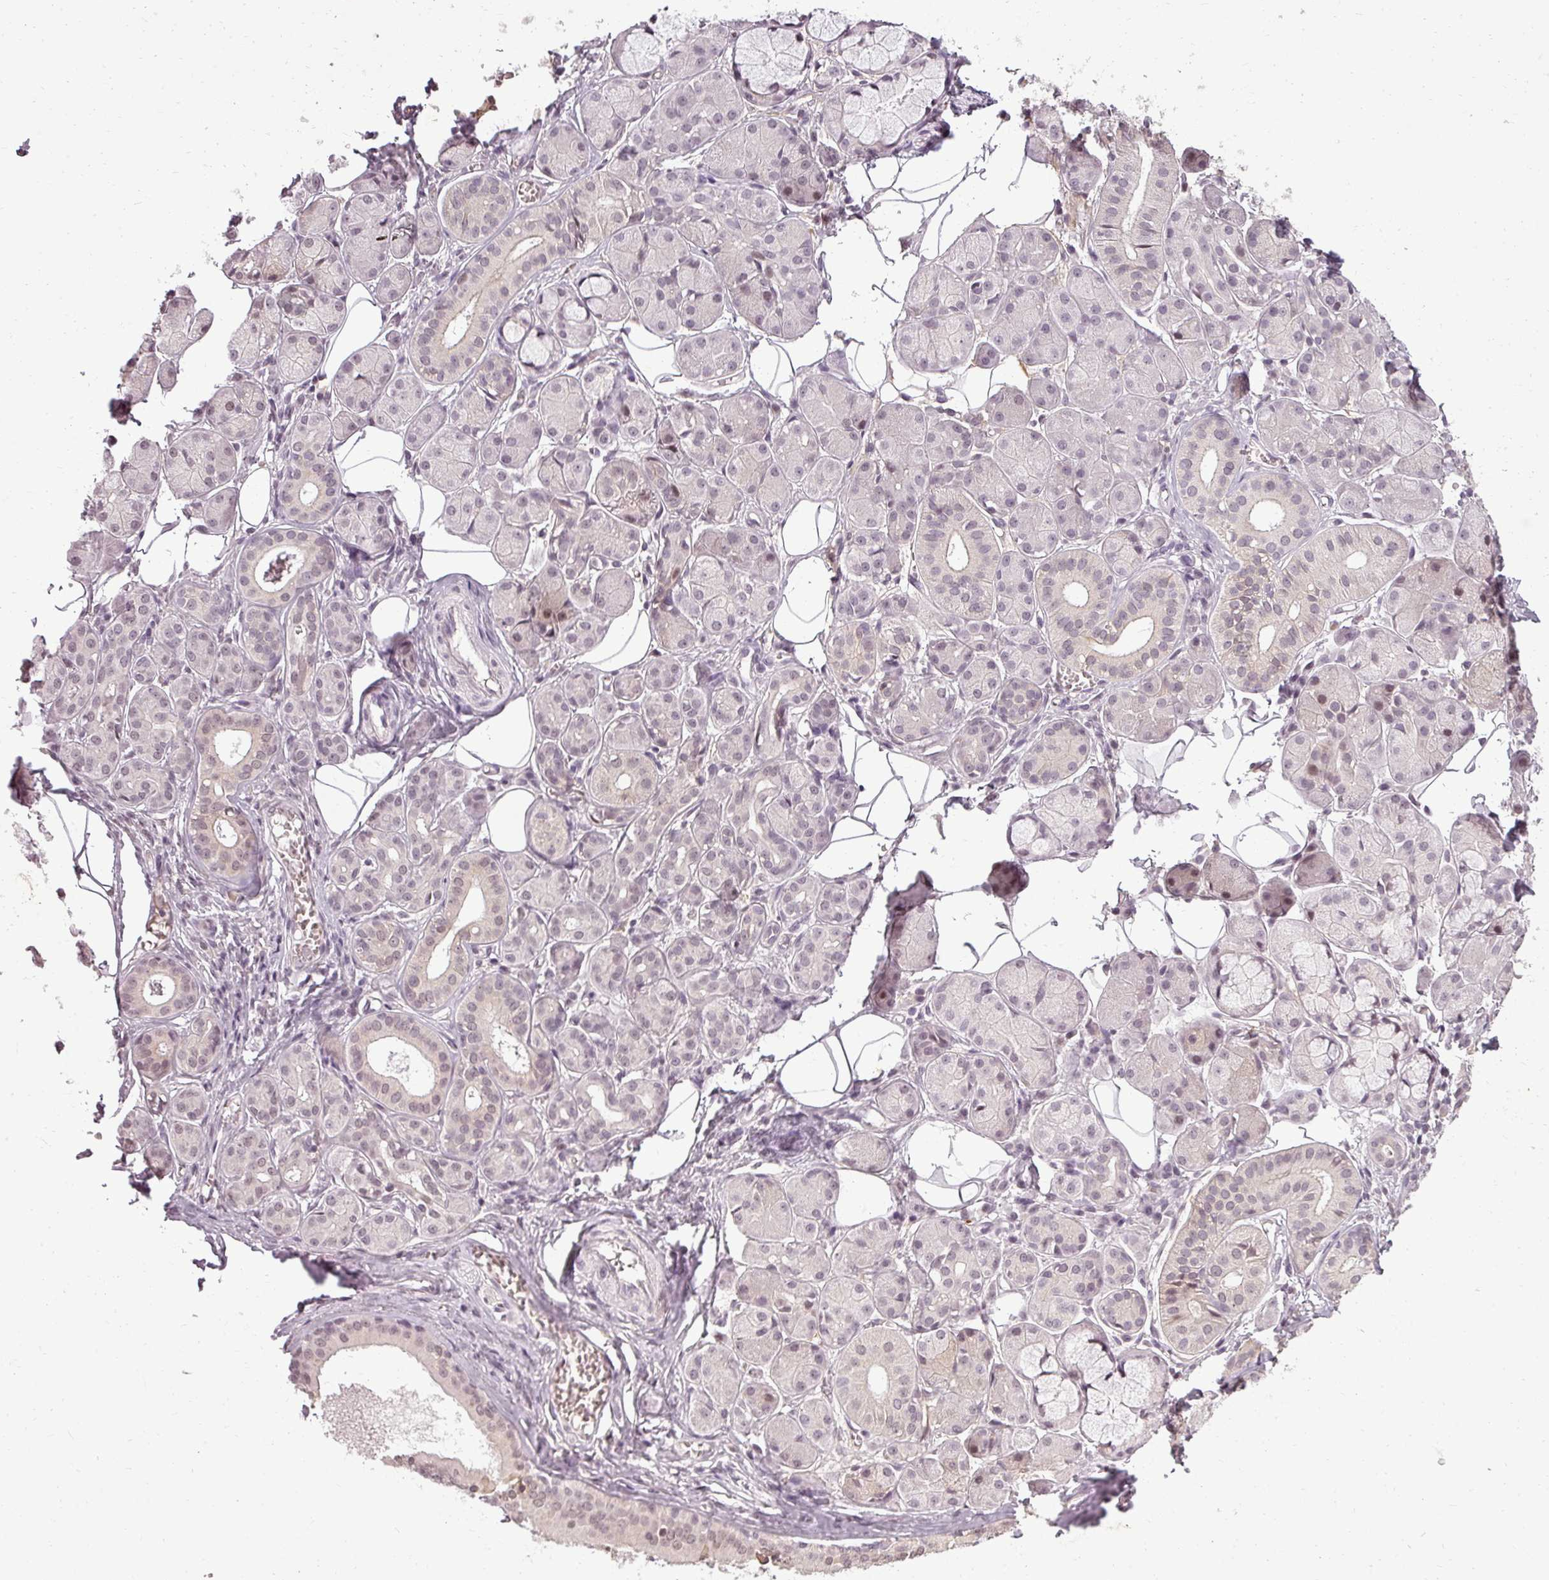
{"staining": {"intensity": "moderate", "quantity": "25%-75%", "location": "nuclear"}, "tissue": "salivary gland", "cell_type": "Glandular cells", "image_type": "normal", "snomed": [{"axis": "morphology", "description": "Squamous cell carcinoma, NOS"}, {"axis": "topography", "description": "Skin"}, {"axis": "topography", "description": "Head-Neck"}], "caption": "An image of salivary gland stained for a protein exhibits moderate nuclear brown staining in glandular cells.", "gene": "BCAS3", "patient": {"sex": "male", "age": 80}}